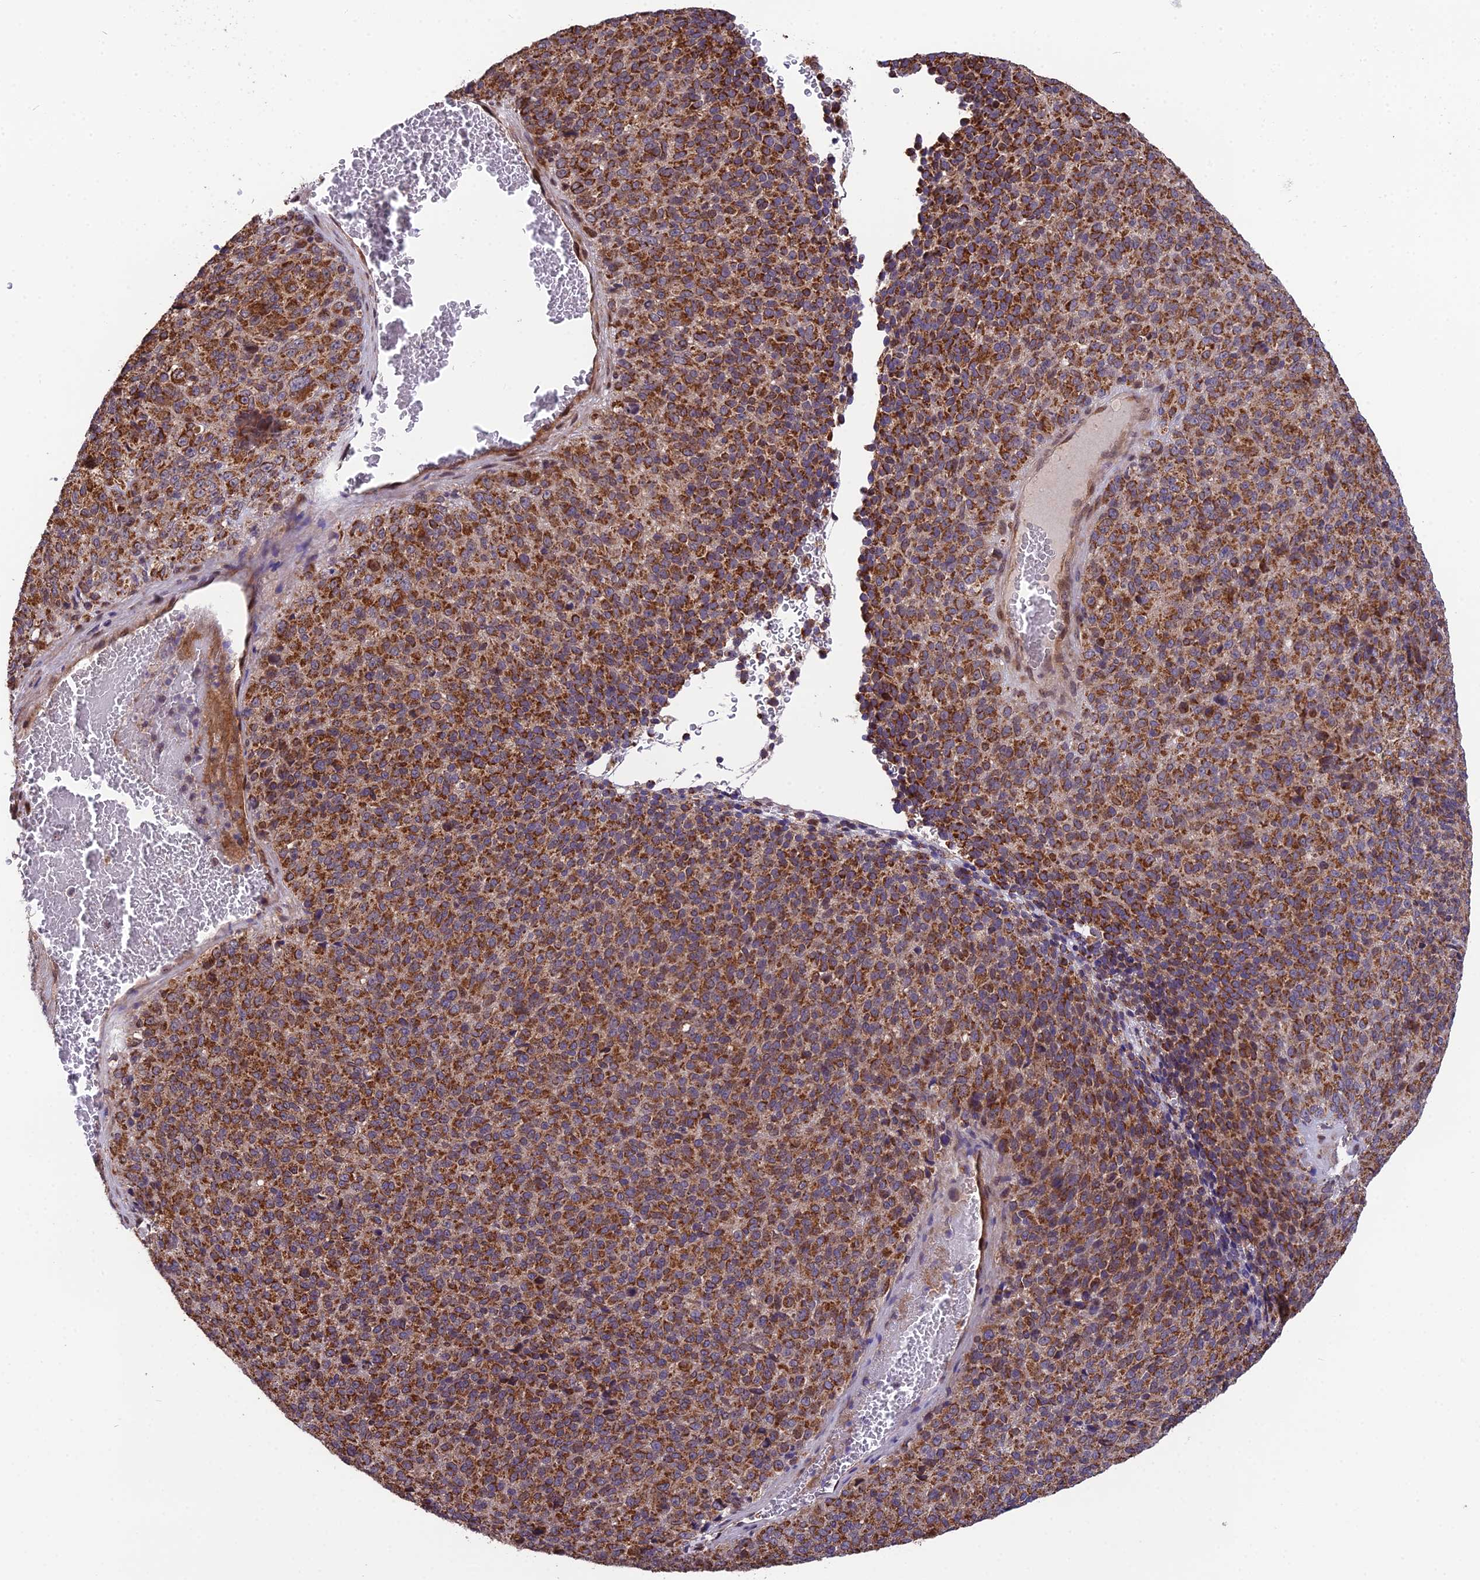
{"staining": {"intensity": "strong", "quantity": ">75%", "location": "cytoplasmic/membranous"}, "tissue": "melanoma", "cell_type": "Tumor cells", "image_type": "cancer", "snomed": [{"axis": "morphology", "description": "Malignant melanoma, Metastatic site"}, {"axis": "topography", "description": "Brain"}], "caption": "Protein expression analysis of melanoma displays strong cytoplasmic/membranous positivity in approximately >75% of tumor cells.", "gene": "CYP2R1", "patient": {"sex": "female", "age": 56}}